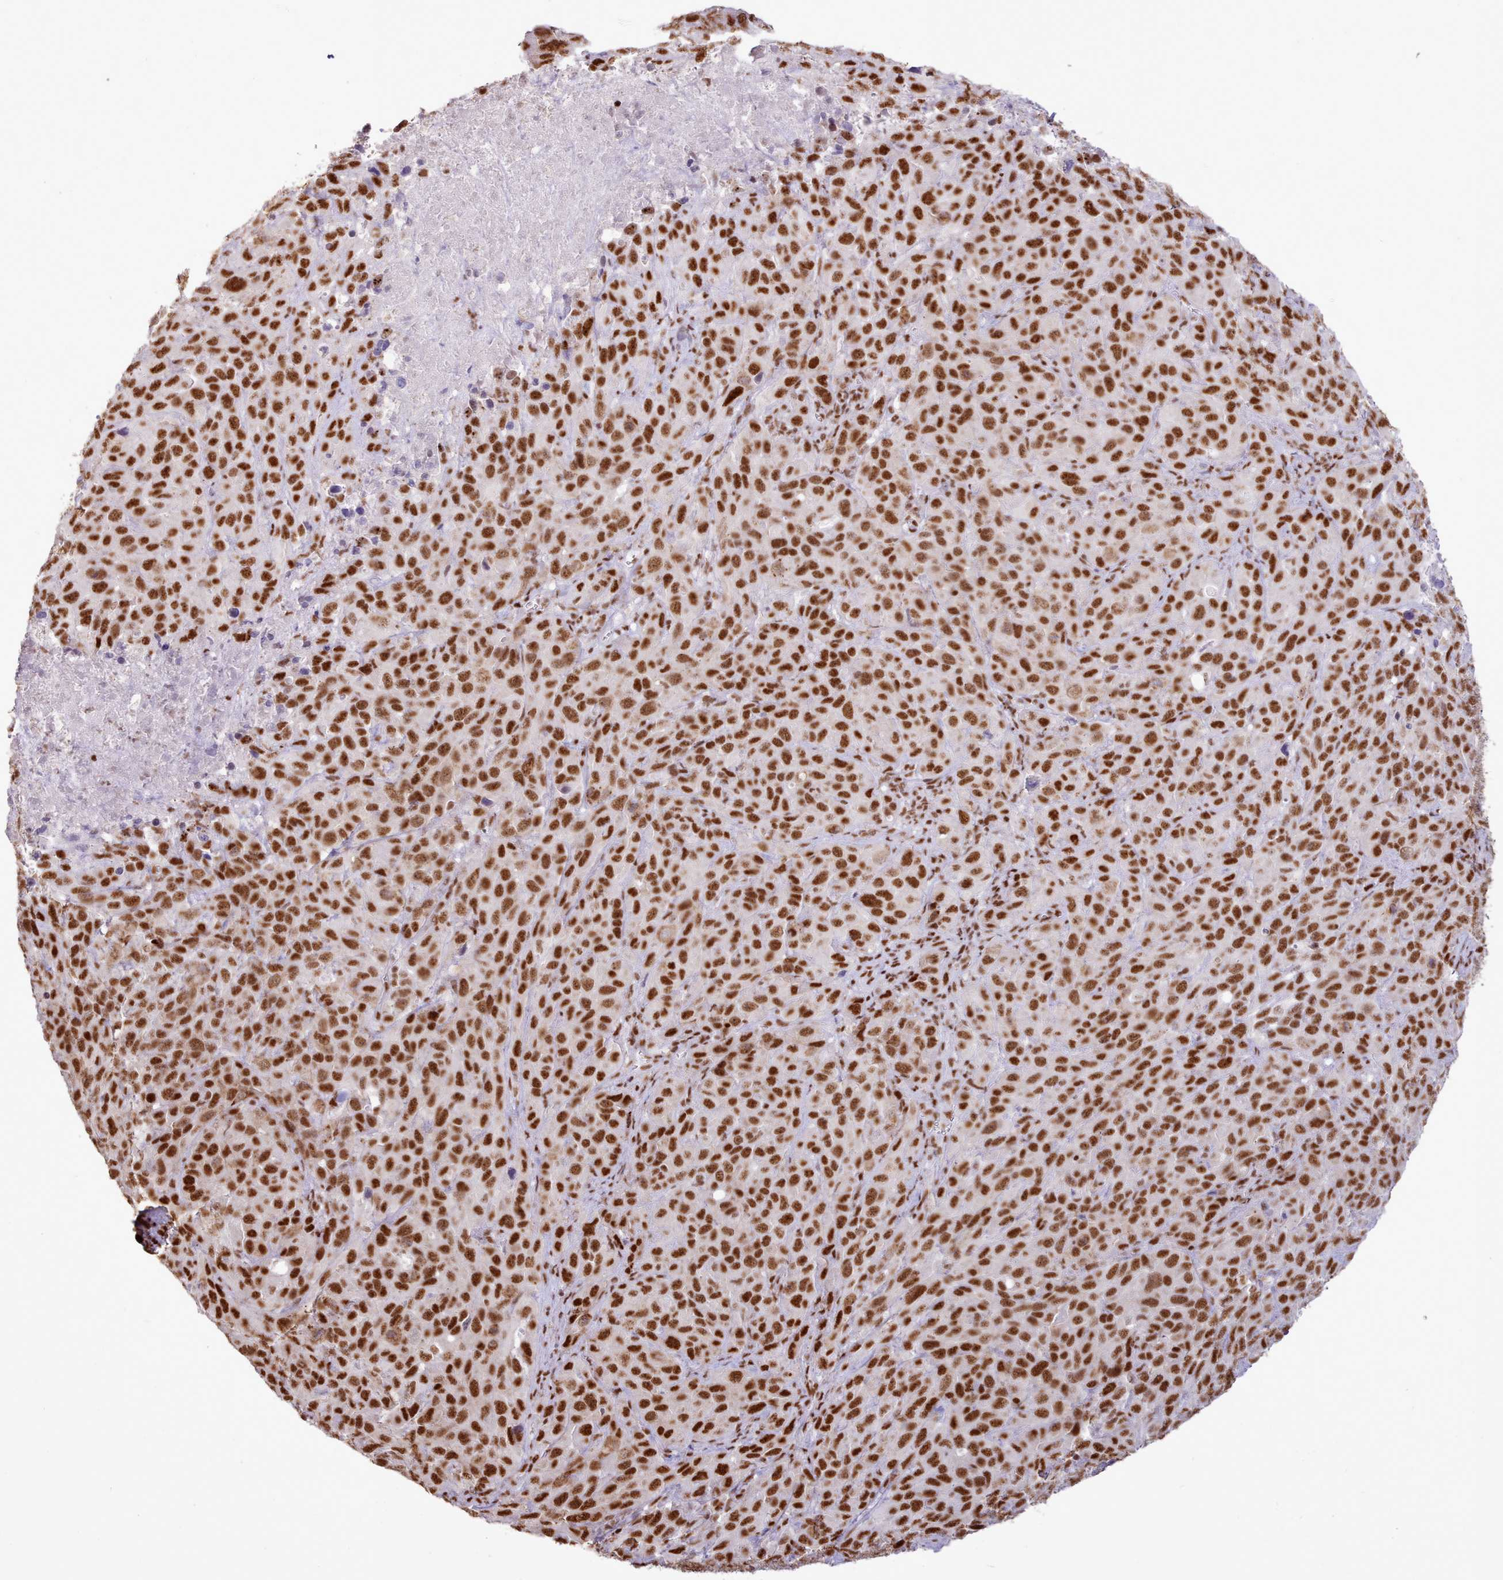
{"staining": {"intensity": "strong", "quantity": ">75%", "location": "nuclear"}, "tissue": "cervical cancer", "cell_type": "Tumor cells", "image_type": "cancer", "snomed": [{"axis": "morphology", "description": "Squamous cell carcinoma, NOS"}, {"axis": "topography", "description": "Cervix"}], "caption": "Cervical cancer tissue exhibits strong nuclear expression in approximately >75% of tumor cells, visualized by immunohistochemistry.", "gene": "TAF15", "patient": {"sex": "female", "age": 51}}